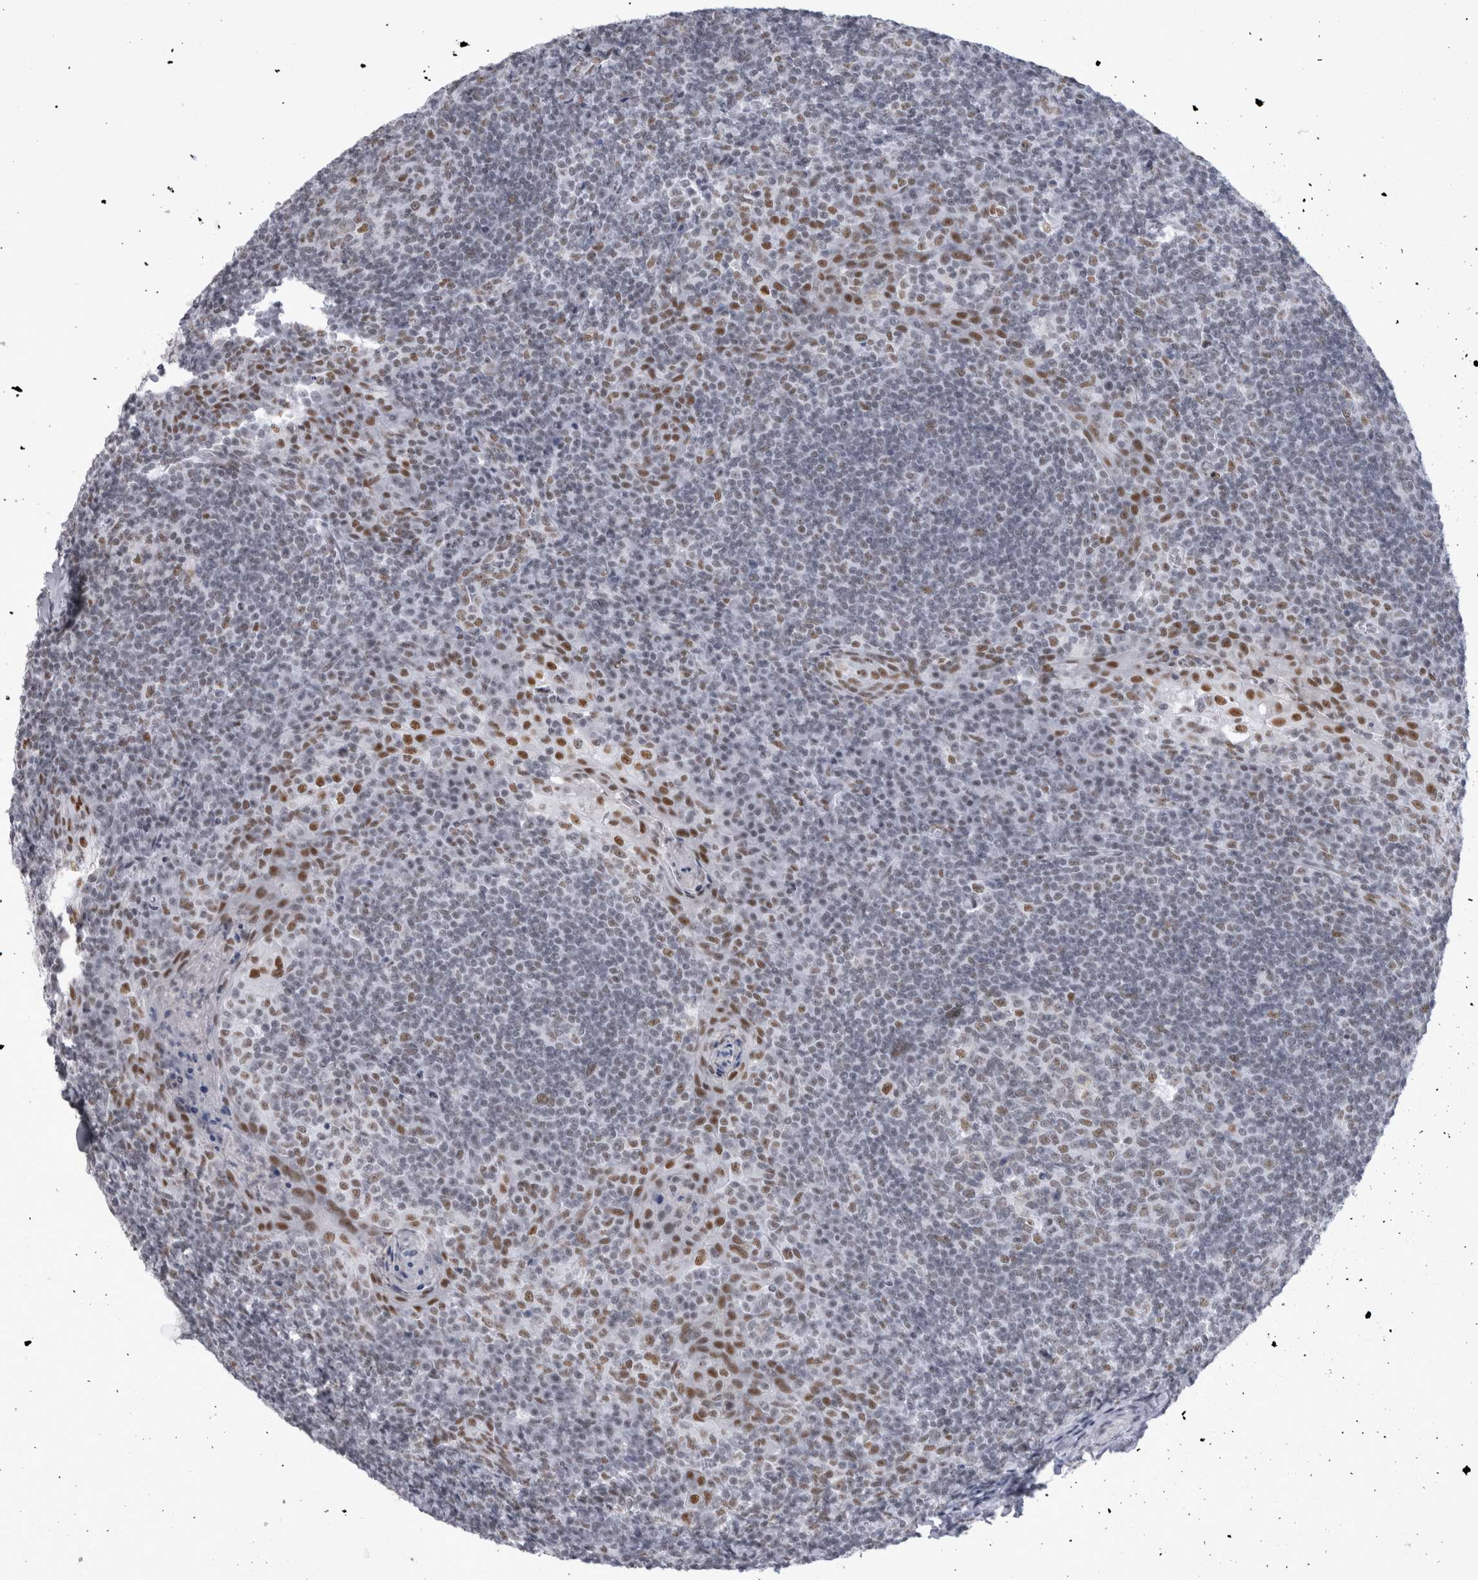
{"staining": {"intensity": "moderate", "quantity": "<25%", "location": "nuclear"}, "tissue": "tonsil", "cell_type": "Germinal center cells", "image_type": "normal", "snomed": [{"axis": "morphology", "description": "Normal tissue, NOS"}, {"axis": "topography", "description": "Tonsil"}], "caption": "Unremarkable tonsil exhibits moderate nuclear positivity in about <25% of germinal center cells (DAB = brown stain, brightfield microscopy at high magnification)..", "gene": "API5", "patient": {"sex": "male", "age": 37}}